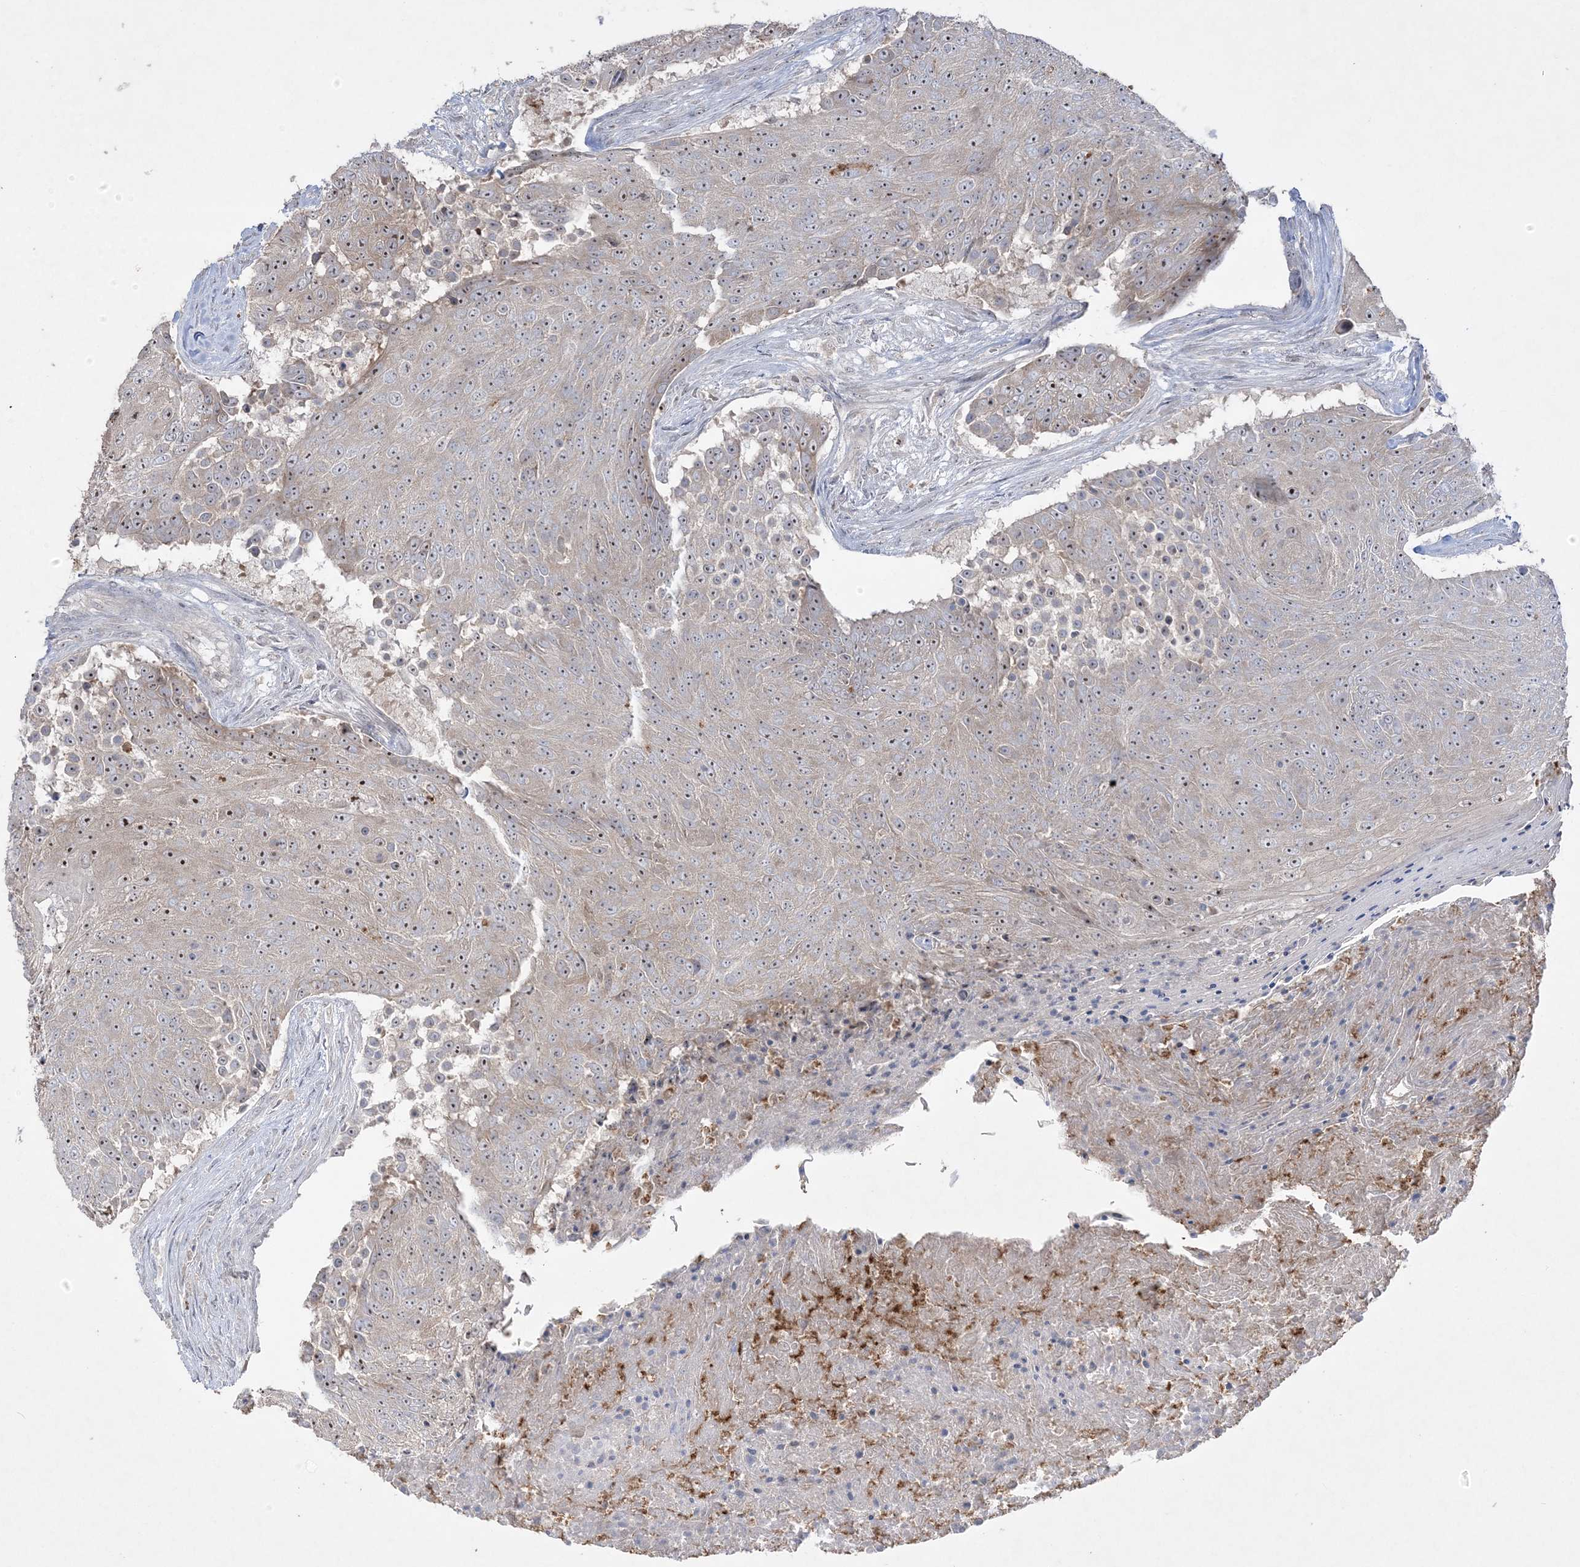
{"staining": {"intensity": "moderate", "quantity": "<25%", "location": "nuclear"}, "tissue": "urothelial cancer", "cell_type": "Tumor cells", "image_type": "cancer", "snomed": [{"axis": "morphology", "description": "Urothelial carcinoma, High grade"}, {"axis": "topography", "description": "Urinary bladder"}], "caption": "This is an image of IHC staining of urothelial cancer, which shows moderate staining in the nuclear of tumor cells.", "gene": "NOP16", "patient": {"sex": "female", "age": 63}}